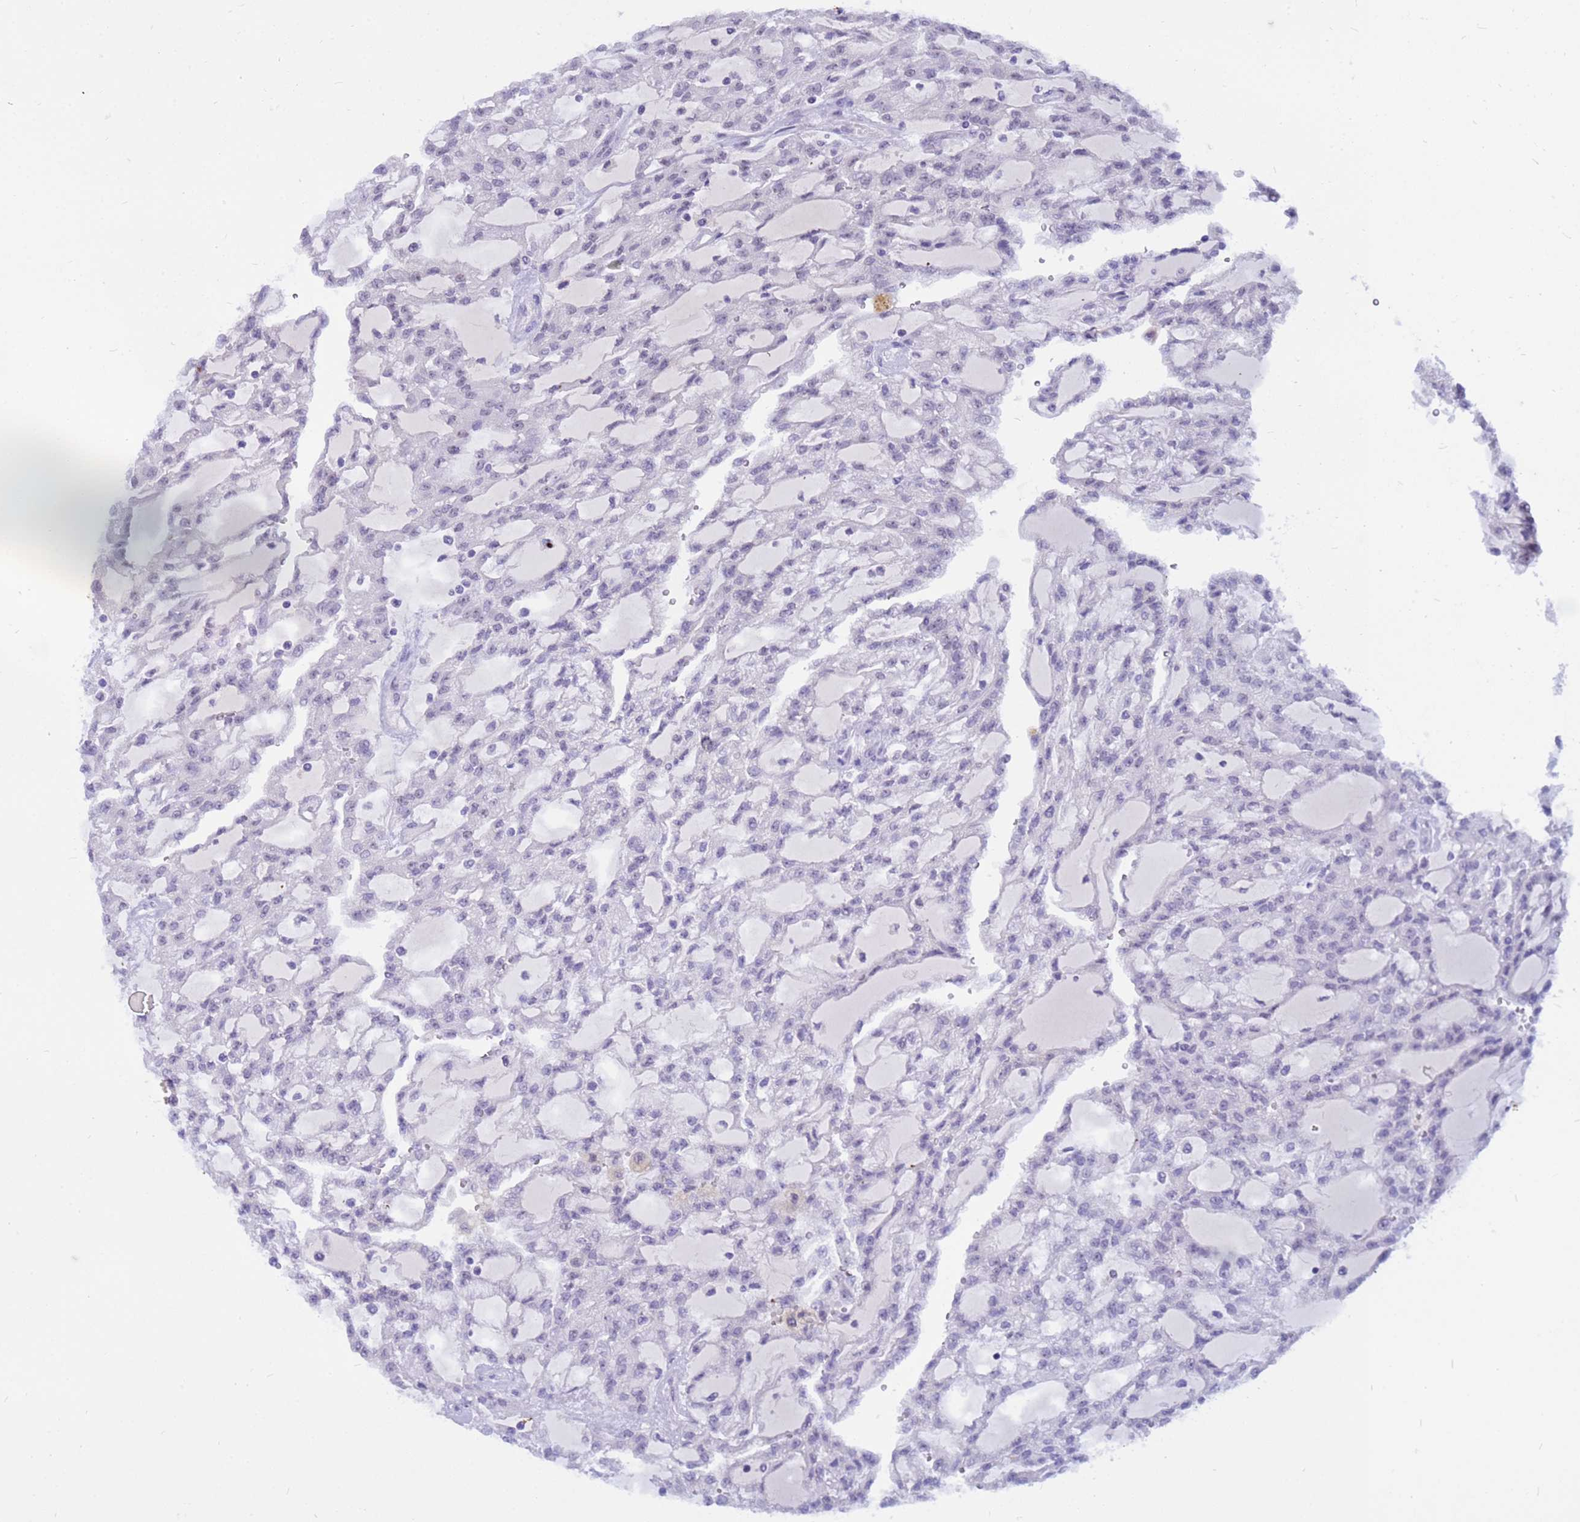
{"staining": {"intensity": "negative", "quantity": "none", "location": "none"}, "tissue": "renal cancer", "cell_type": "Tumor cells", "image_type": "cancer", "snomed": [{"axis": "morphology", "description": "Adenocarcinoma, NOS"}, {"axis": "topography", "description": "Kidney"}], "caption": "Adenocarcinoma (renal) stained for a protein using IHC exhibits no positivity tumor cells.", "gene": "DMRTC2", "patient": {"sex": "male", "age": 63}}